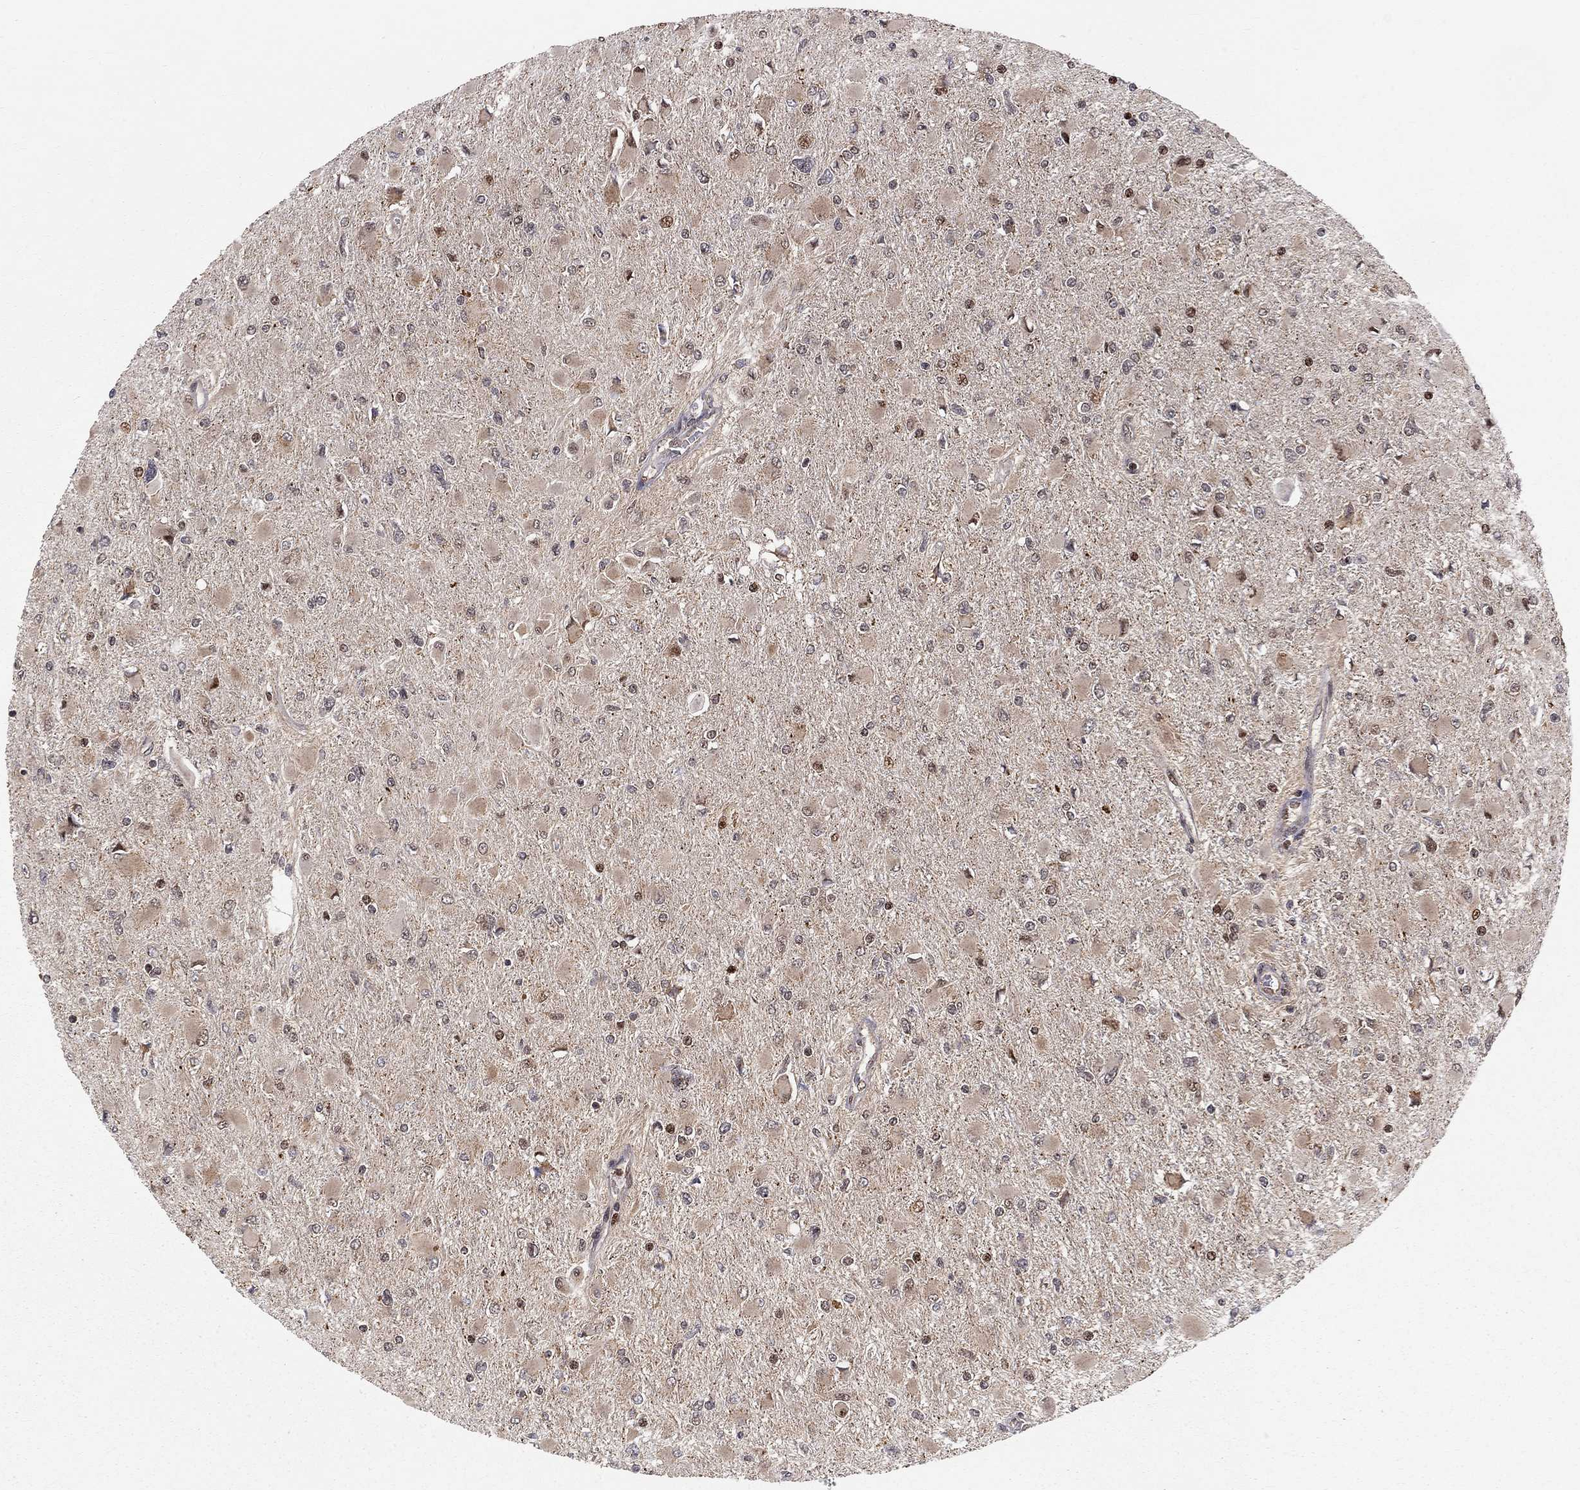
{"staining": {"intensity": "strong", "quantity": "<25%", "location": "nuclear"}, "tissue": "glioma", "cell_type": "Tumor cells", "image_type": "cancer", "snomed": [{"axis": "morphology", "description": "Glioma, malignant, High grade"}, {"axis": "topography", "description": "Cerebral cortex"}], "caption": "Human glioma stained for a protein (brown) exhibits strong nuclear positive positivity in approximately <25% of tumor cells.", "gene": "ELOB", "patient": {"sex": "female", "age": 36}}